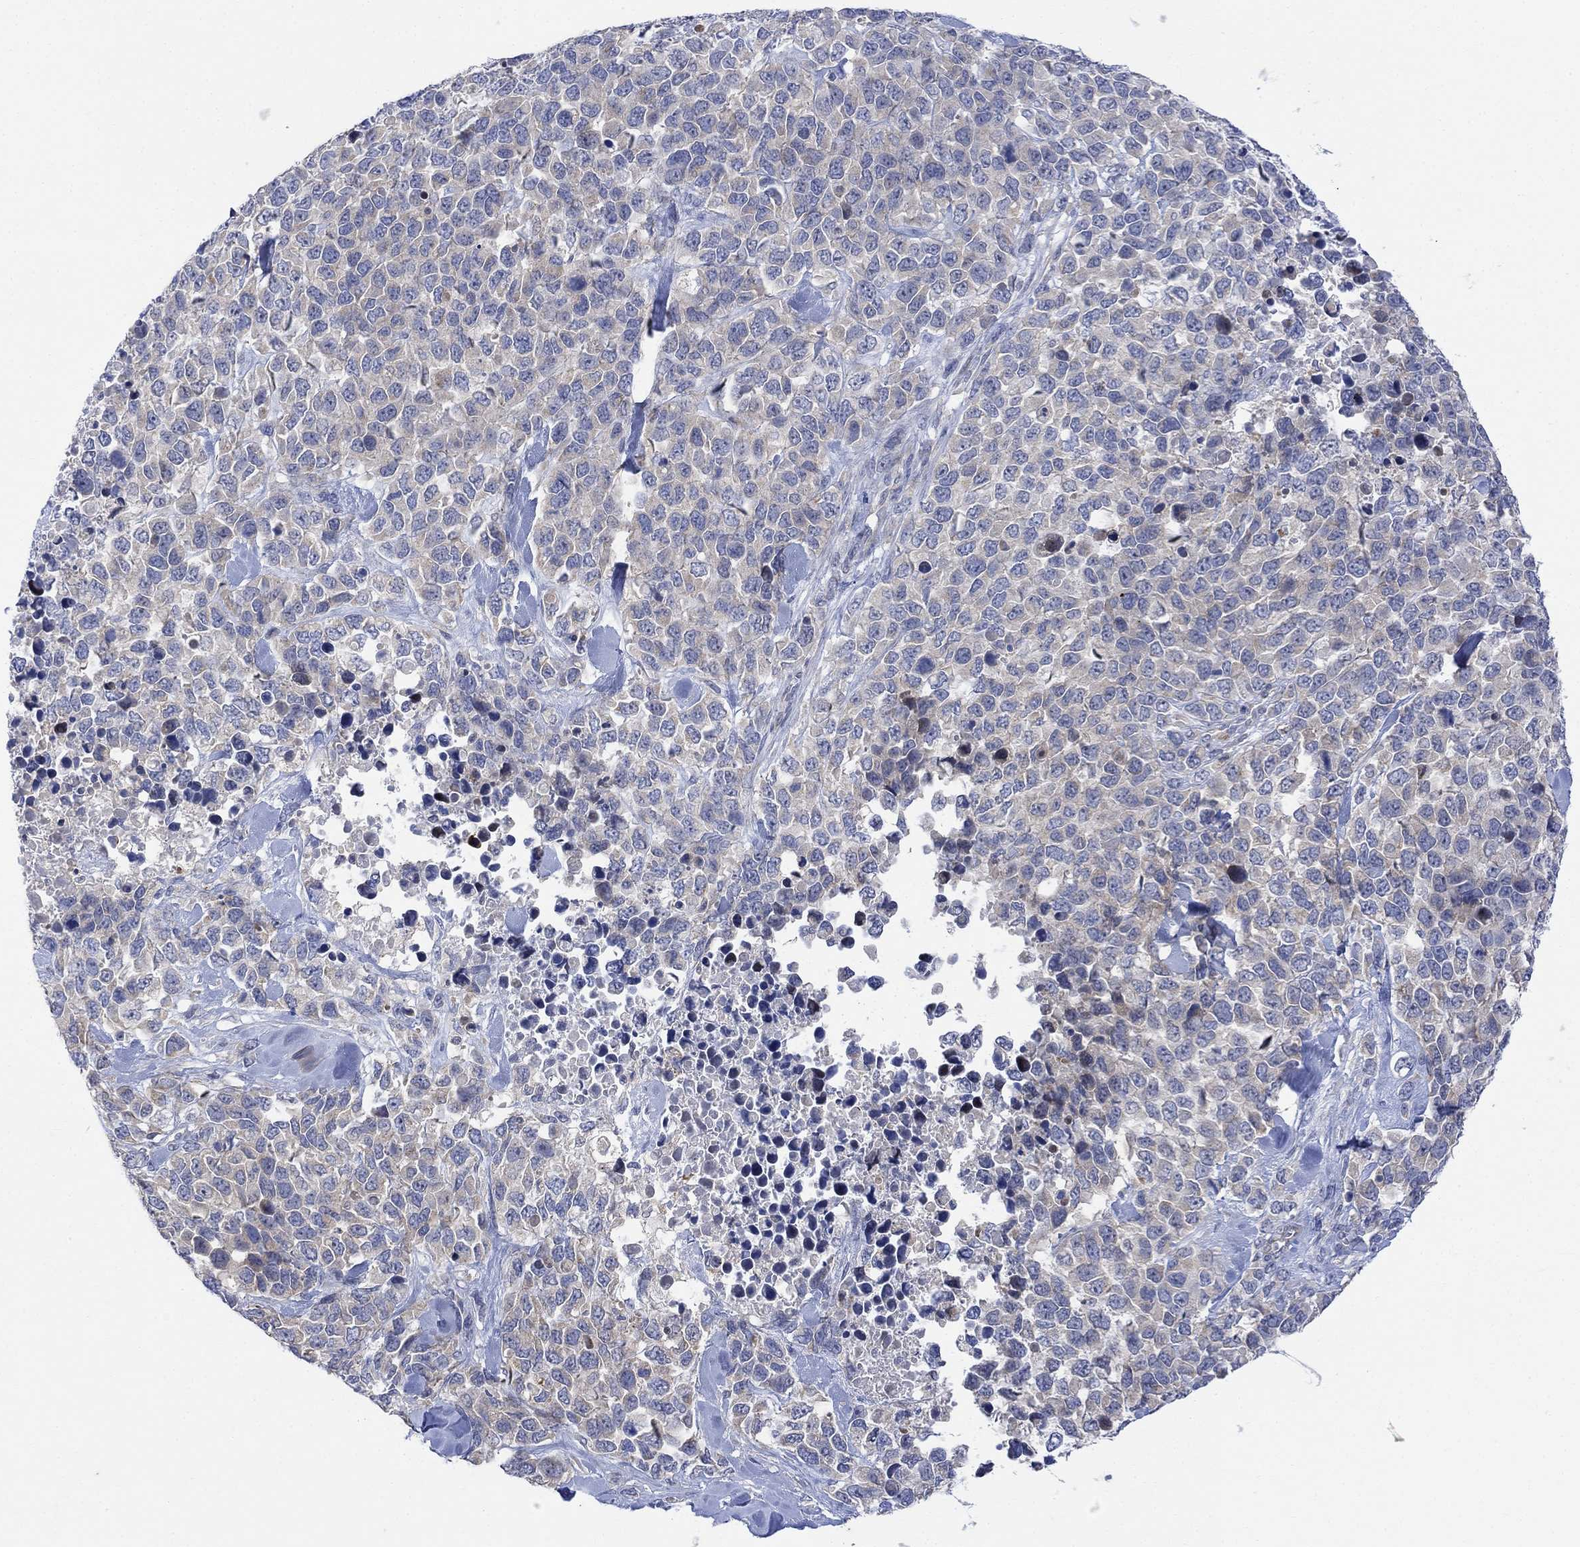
{"staining": {"intensity": "negative", "quantity": "none", "location": "none"}, "tissue": "melanoma", "cell_type": "Tumor cells", "image_type": "cancer", "snomed": [{"axis": "morphology", "description": "Malignant melanoma, Metastatic site"}, {"axis": "topography", "description": "Skin"}], "caption": "DAB immunohistochemical staining of melanoma reveals no significant staining in tumor cells.", "gene": "ARSK", "patient": {"sex": "male", "age": 84}}